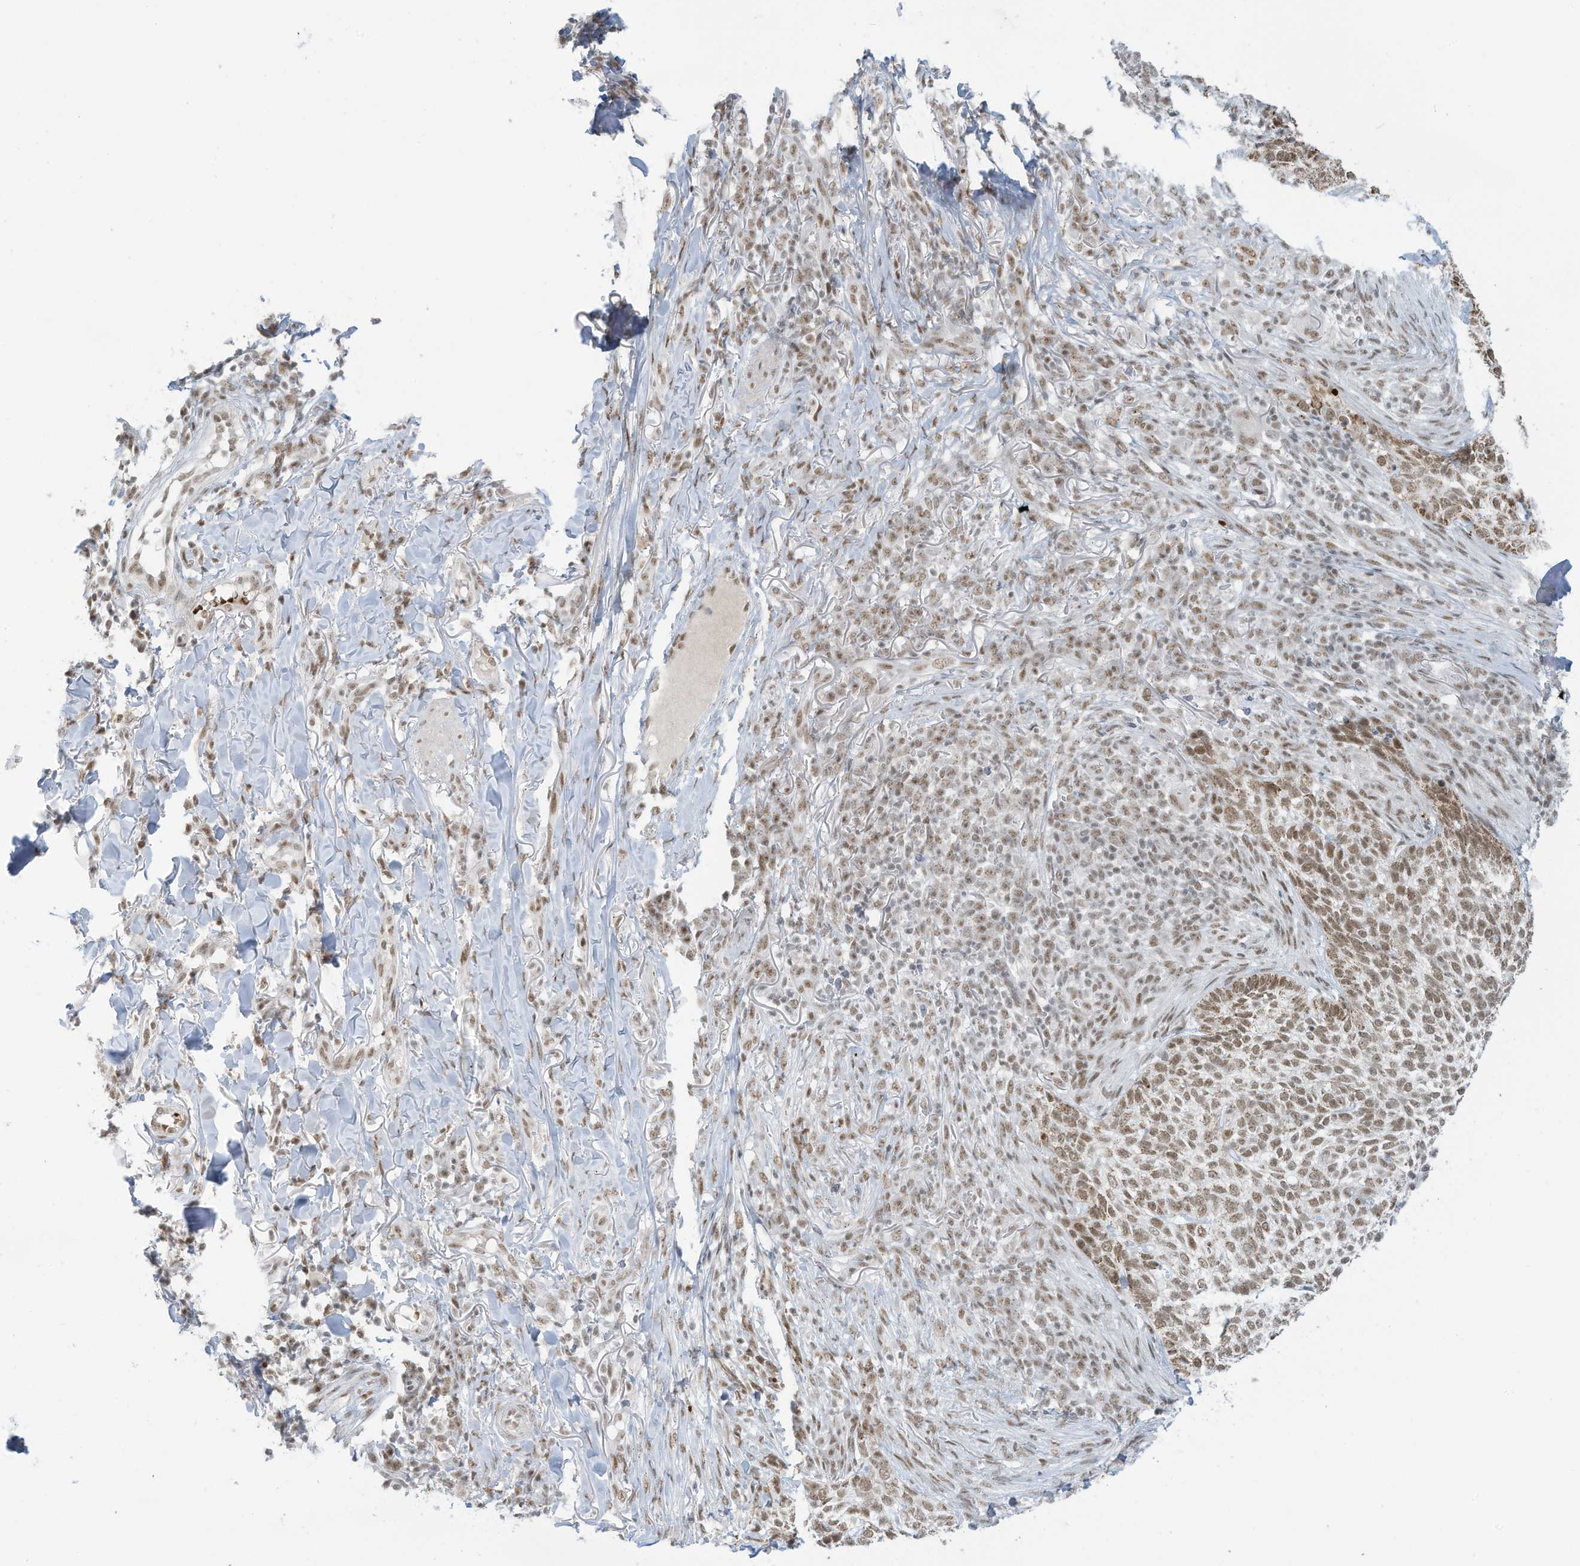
{"staining": {"intensity": "moderate", "quantity": ">75%", "location": "nuclear"}, "tissue": "skin cancer", "cell_type": "Tumor cells", "image_type": "cancer", "snomed": [{"axis": "morphology", "description": "Basal cell carcinoma"}, {"axis": "topography", "description": "Skin"}], "caption": "Moderate nuclear staining for a protein is appreciated in approximately >75% of tumor cells of skin cancer (basal cell carcinoma) using IHC.", "gene": "ECT2L", "patient": {"sex": "female", "age": 64}}